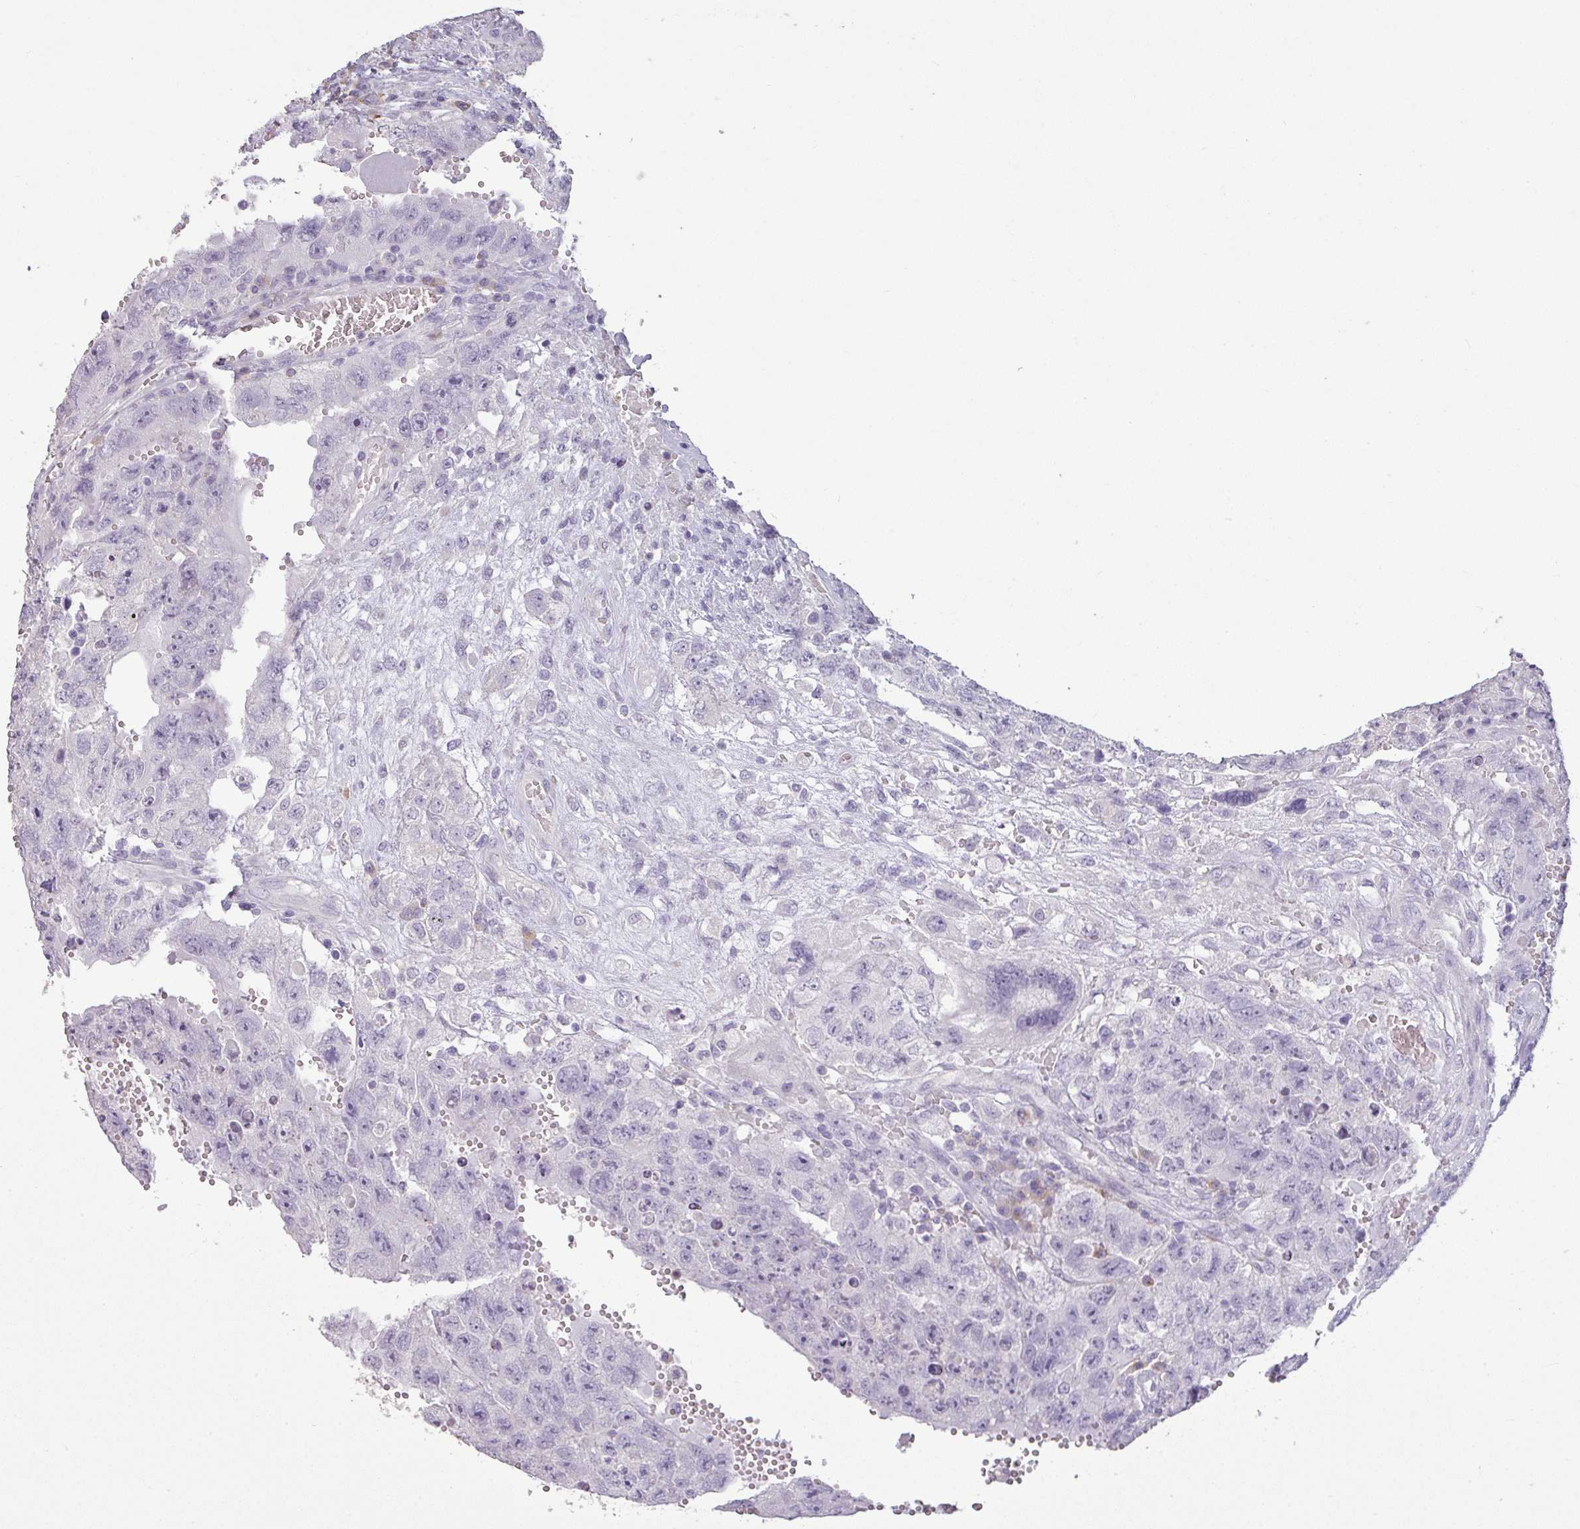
{"staining": {"intensity": "negative", "quantity": "none", "location": "none"}, "tissue": "testis cancer", "cell_type": "Tumor cells", "image_type": "cancer", "snomed": [{"axis": "morphology", "description": "Carcinoma, Embryonal, NOS"}, {"axis": "topography", "description": "Testis"}], "caption": "This micrograph is of testis embryonal carcinoma stained with immunohistochemistry to label a protein in brown with the nuclei are counter-stained blue. There is no expression in tumor cells.", "gene": "LY9", "patient": {"sex": "male", "age": 26}}